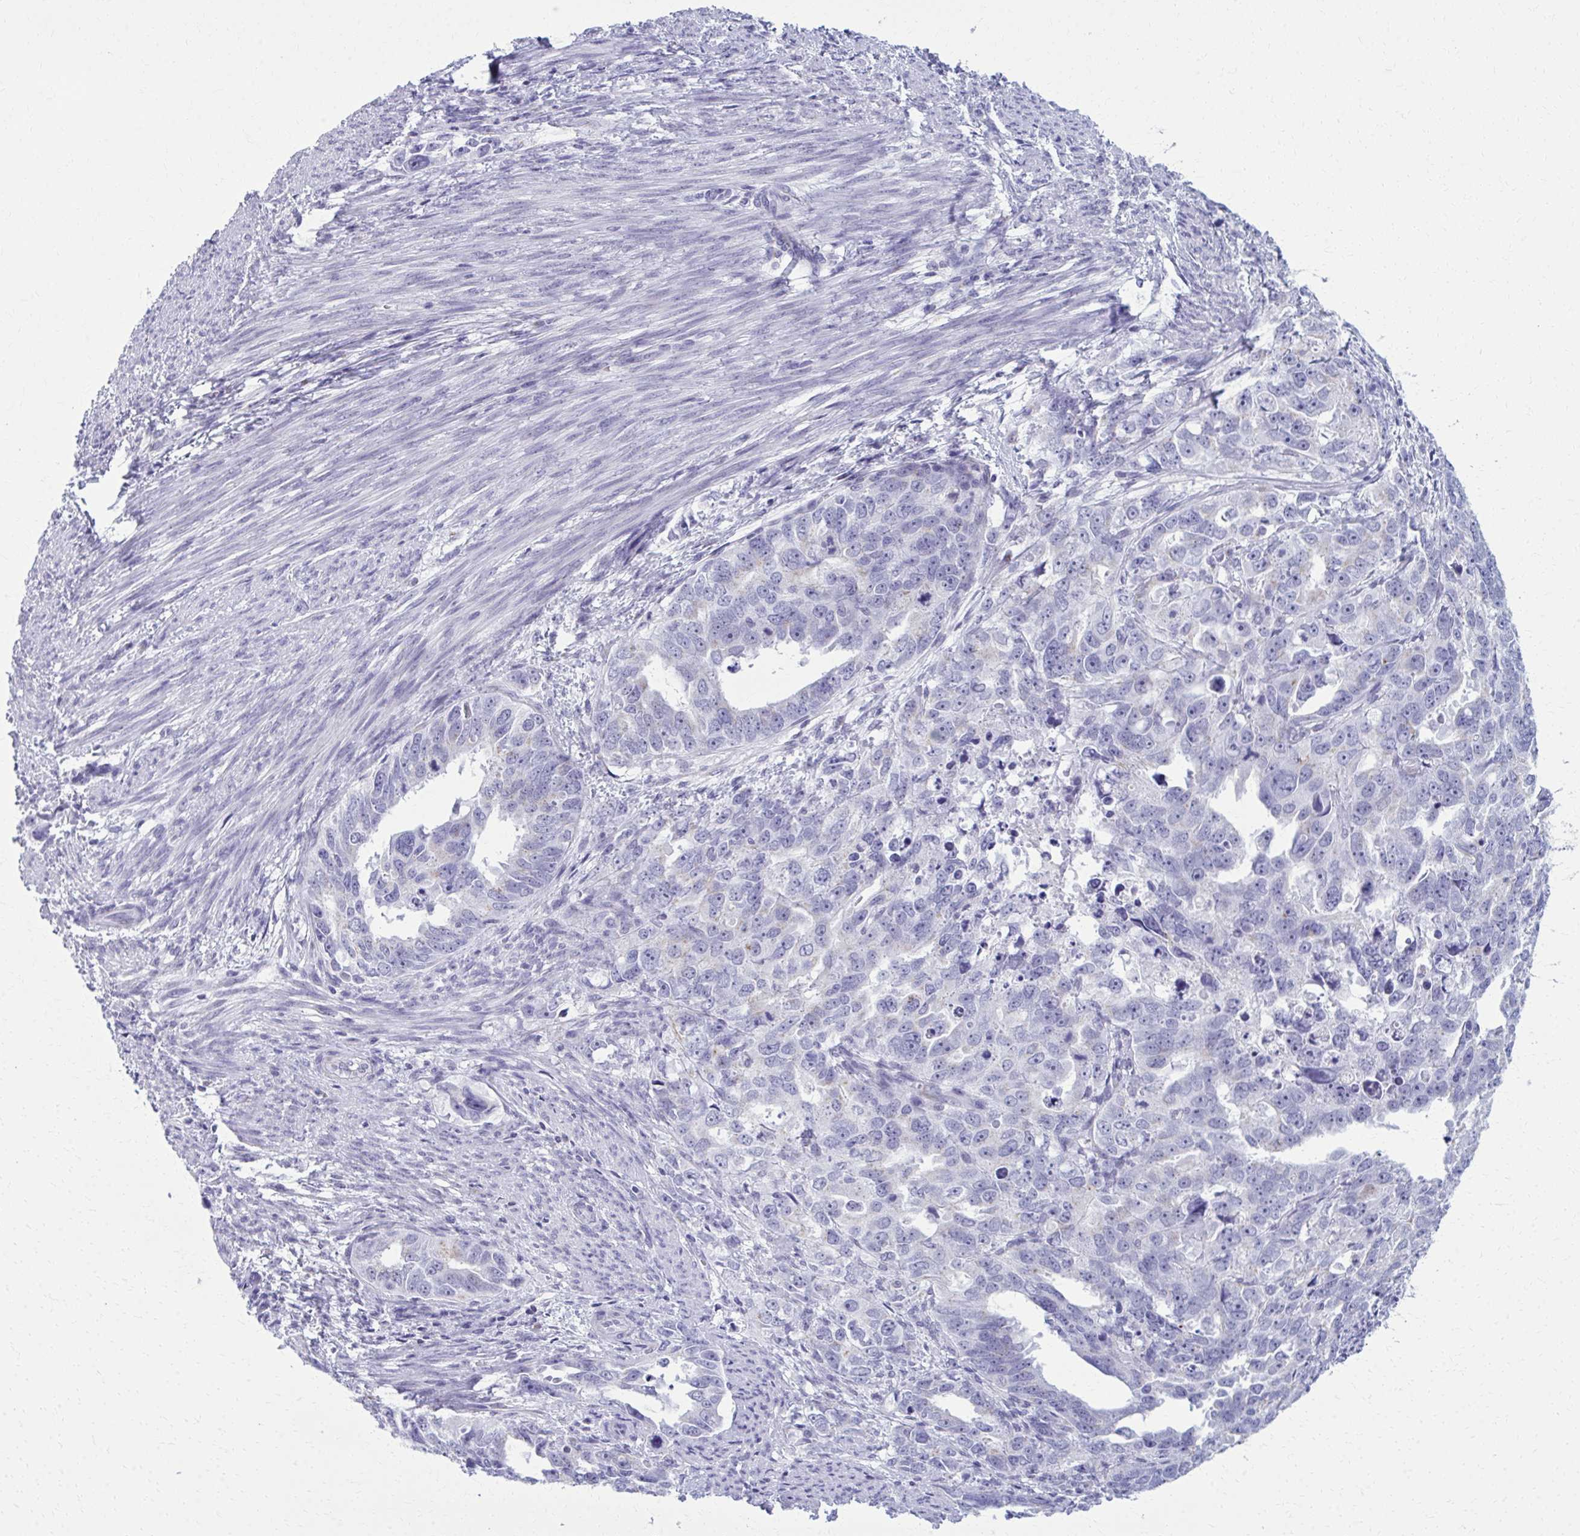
{"staining": {"intensity": "negative", "quantity": "none", "location": "none"}, "tissue": "endometrial cancer", "cell_type": "Tumor cells", "image_type": "cancer", "snomed": [{"axis": "morphology", "description": "Adenocarcinoma, NOS"}, {"axis": "topography", "description": "Endometrium"}], "caption": "This photomicrograph is of endometrial cancer (adenocarcinoma) stained with immunohistochemistry (IHC) to label a protein in brown with the nuclei are counter-stained blue. There is no staining in tumor cells.", "gene": "SCLY", "patient": {"sex": "female", "age": 65}}